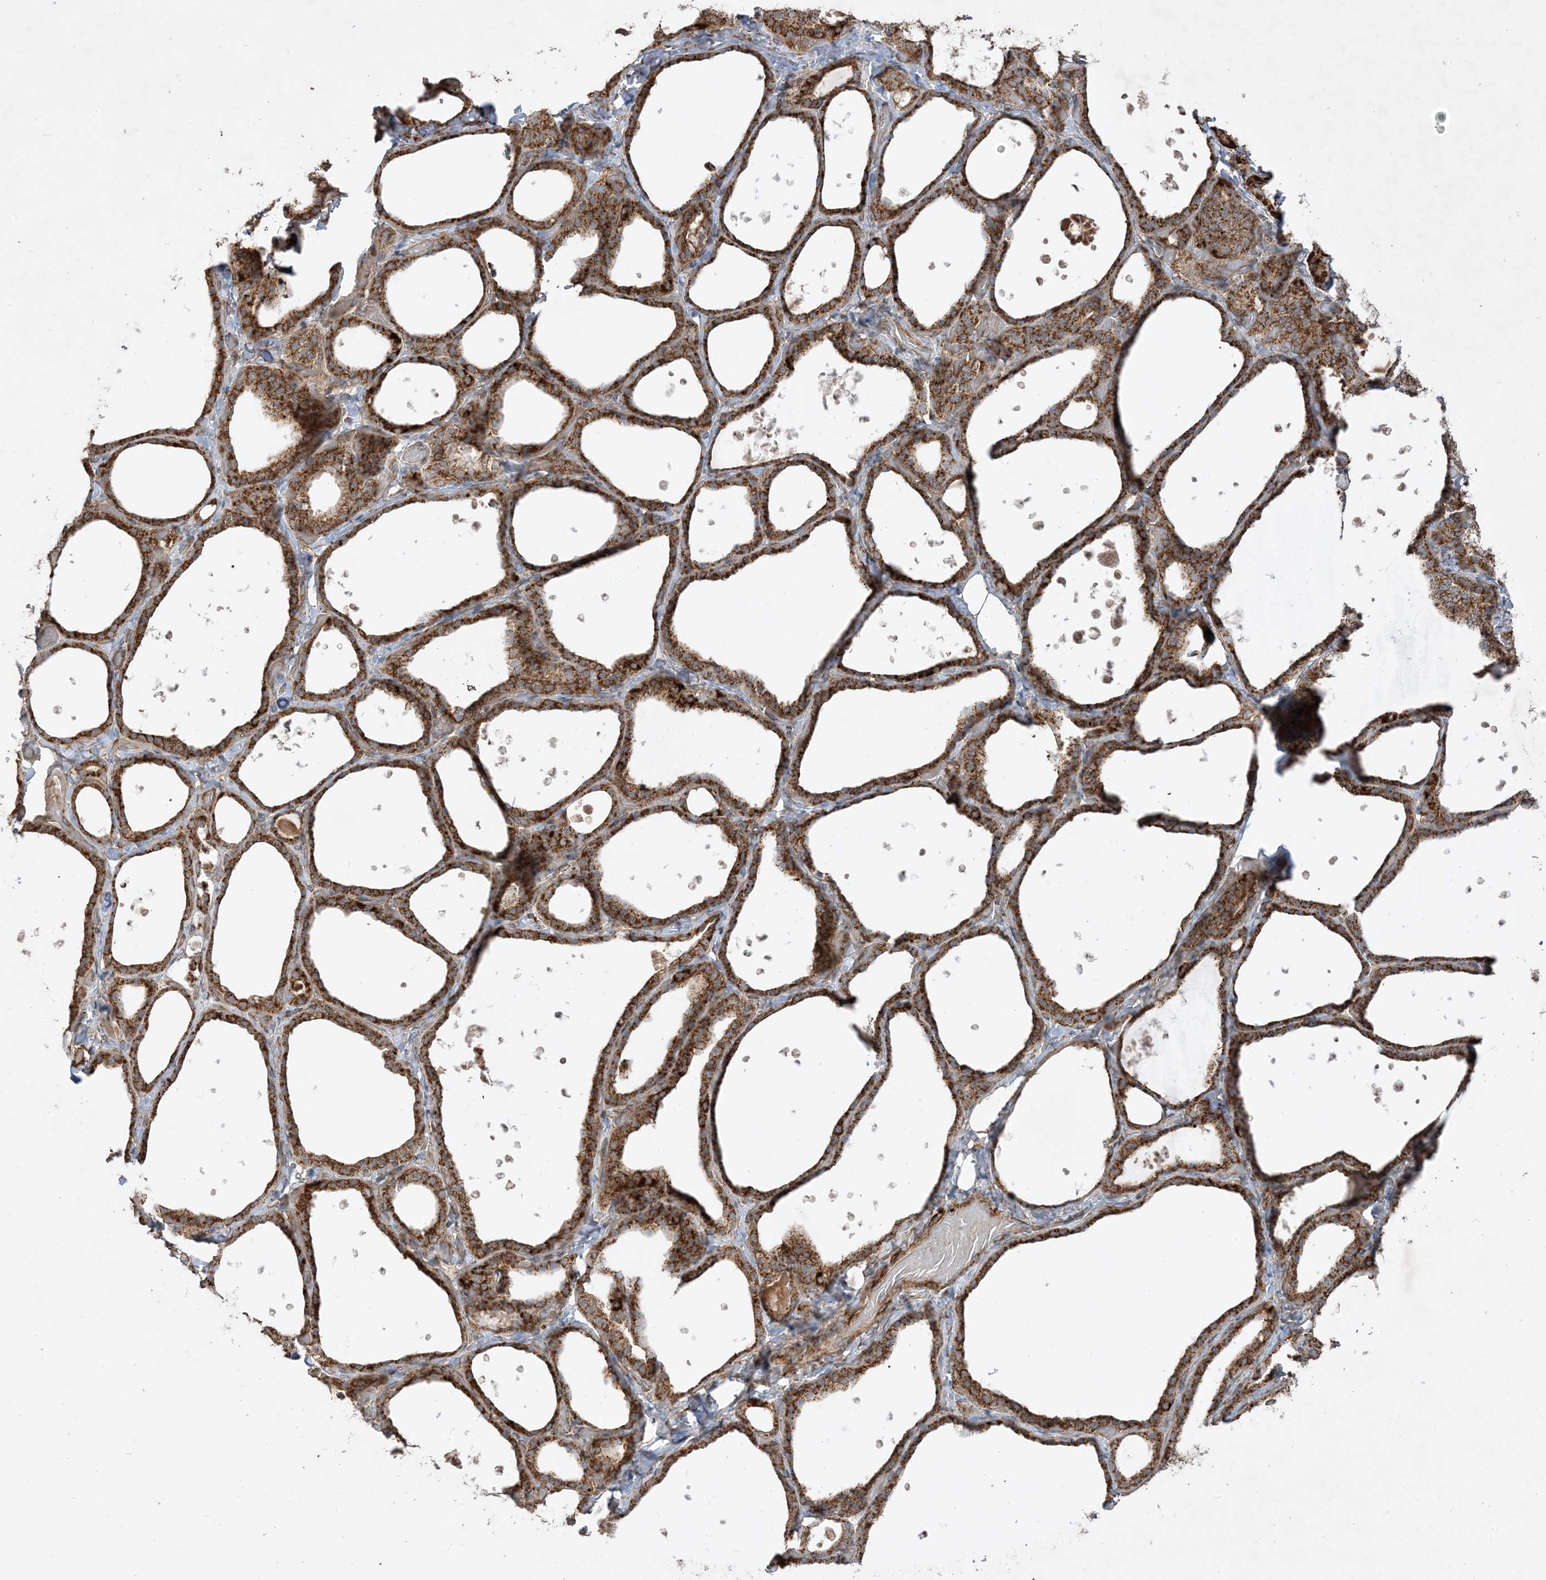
{"staining": {"intensity": "strong", "quantity": ">75%", "location": "cytoplasmic/membranous"}, "tissue": "thyroid gland", "cell_type": "Glandular cells", "image_type": "normal", "snomed": [{"axis": "morphology", "description": "Normal tissue, NOS"}, {"axis": "topography", "description": "Thyroid gland"}], "caption": "Immunohistochemistry staining of normal thyroid gland, which shows high levels of strong cytoplasmic/membranous staining in about >75% of glandular cells indicating strong cytoplasmic/membranous protein positivity. The staining was performed using DAB (3,3'-diaminobenzidine) (brown) for protein detection and nuclei were counterstained in hematoxylin (blue).", "gene": "AARS2", "patient": {"sex": "female", "age": 44}}